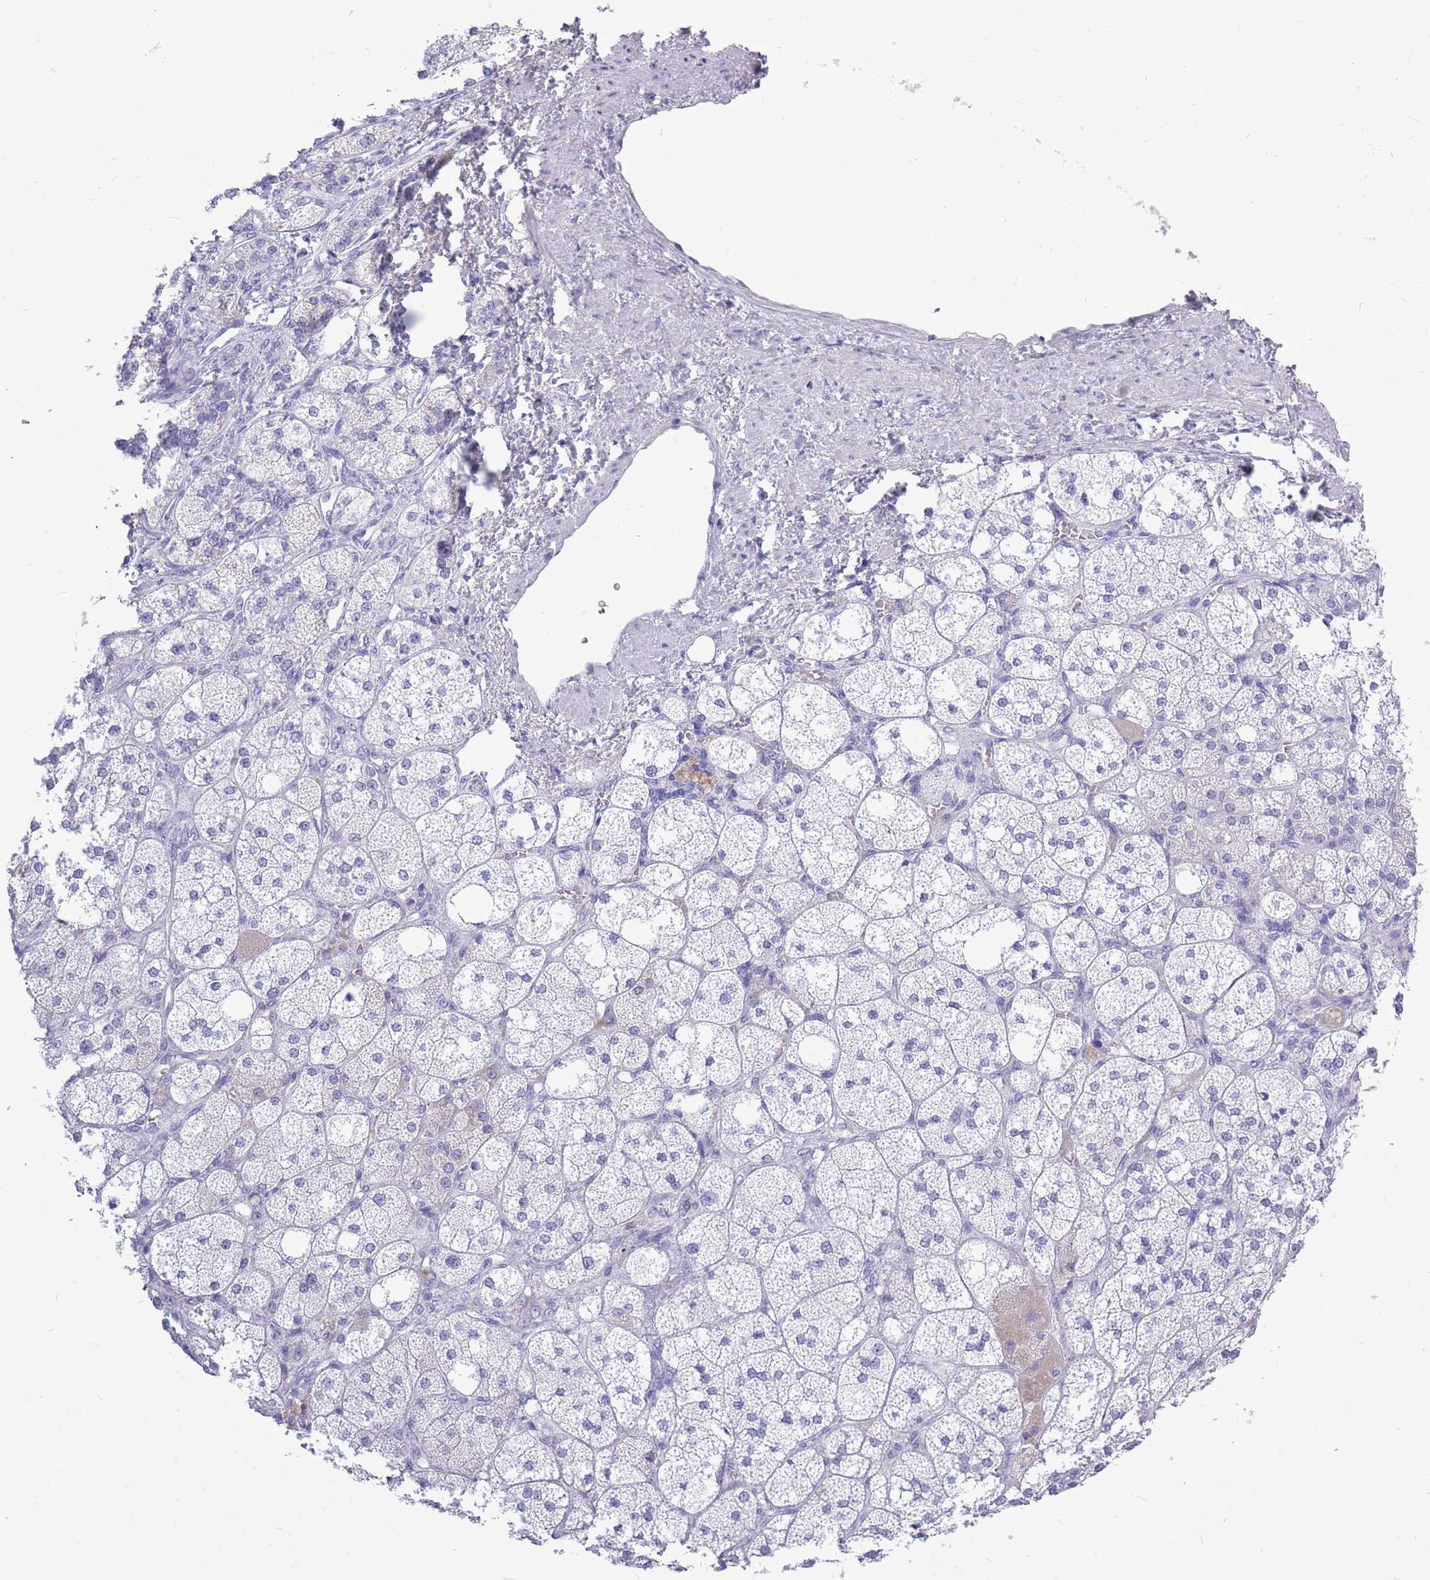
{"staining": {"intensity": "negative", "quantity": "none", "location": "none"}, "tissue": "adrenal gland", "cell_type": "Glandular cells", "image_type": "normal", "snomed": [{"axis": "morphology", "description": "Normal tissue, NOS"}, {"axis": "topography", "description": "Adrenal gland"}], "caption": "Immunohistochemistry (IHC) of benign adrenal gland displays no expression in glandular cells. The staining is performed using DAB (3,3'-diaminobenzidine) brown chromogen with nuclei counter-stained in using hematoxylin.", "gene": "ZNF425", "patient": {"sex": "male", "age": 61}}